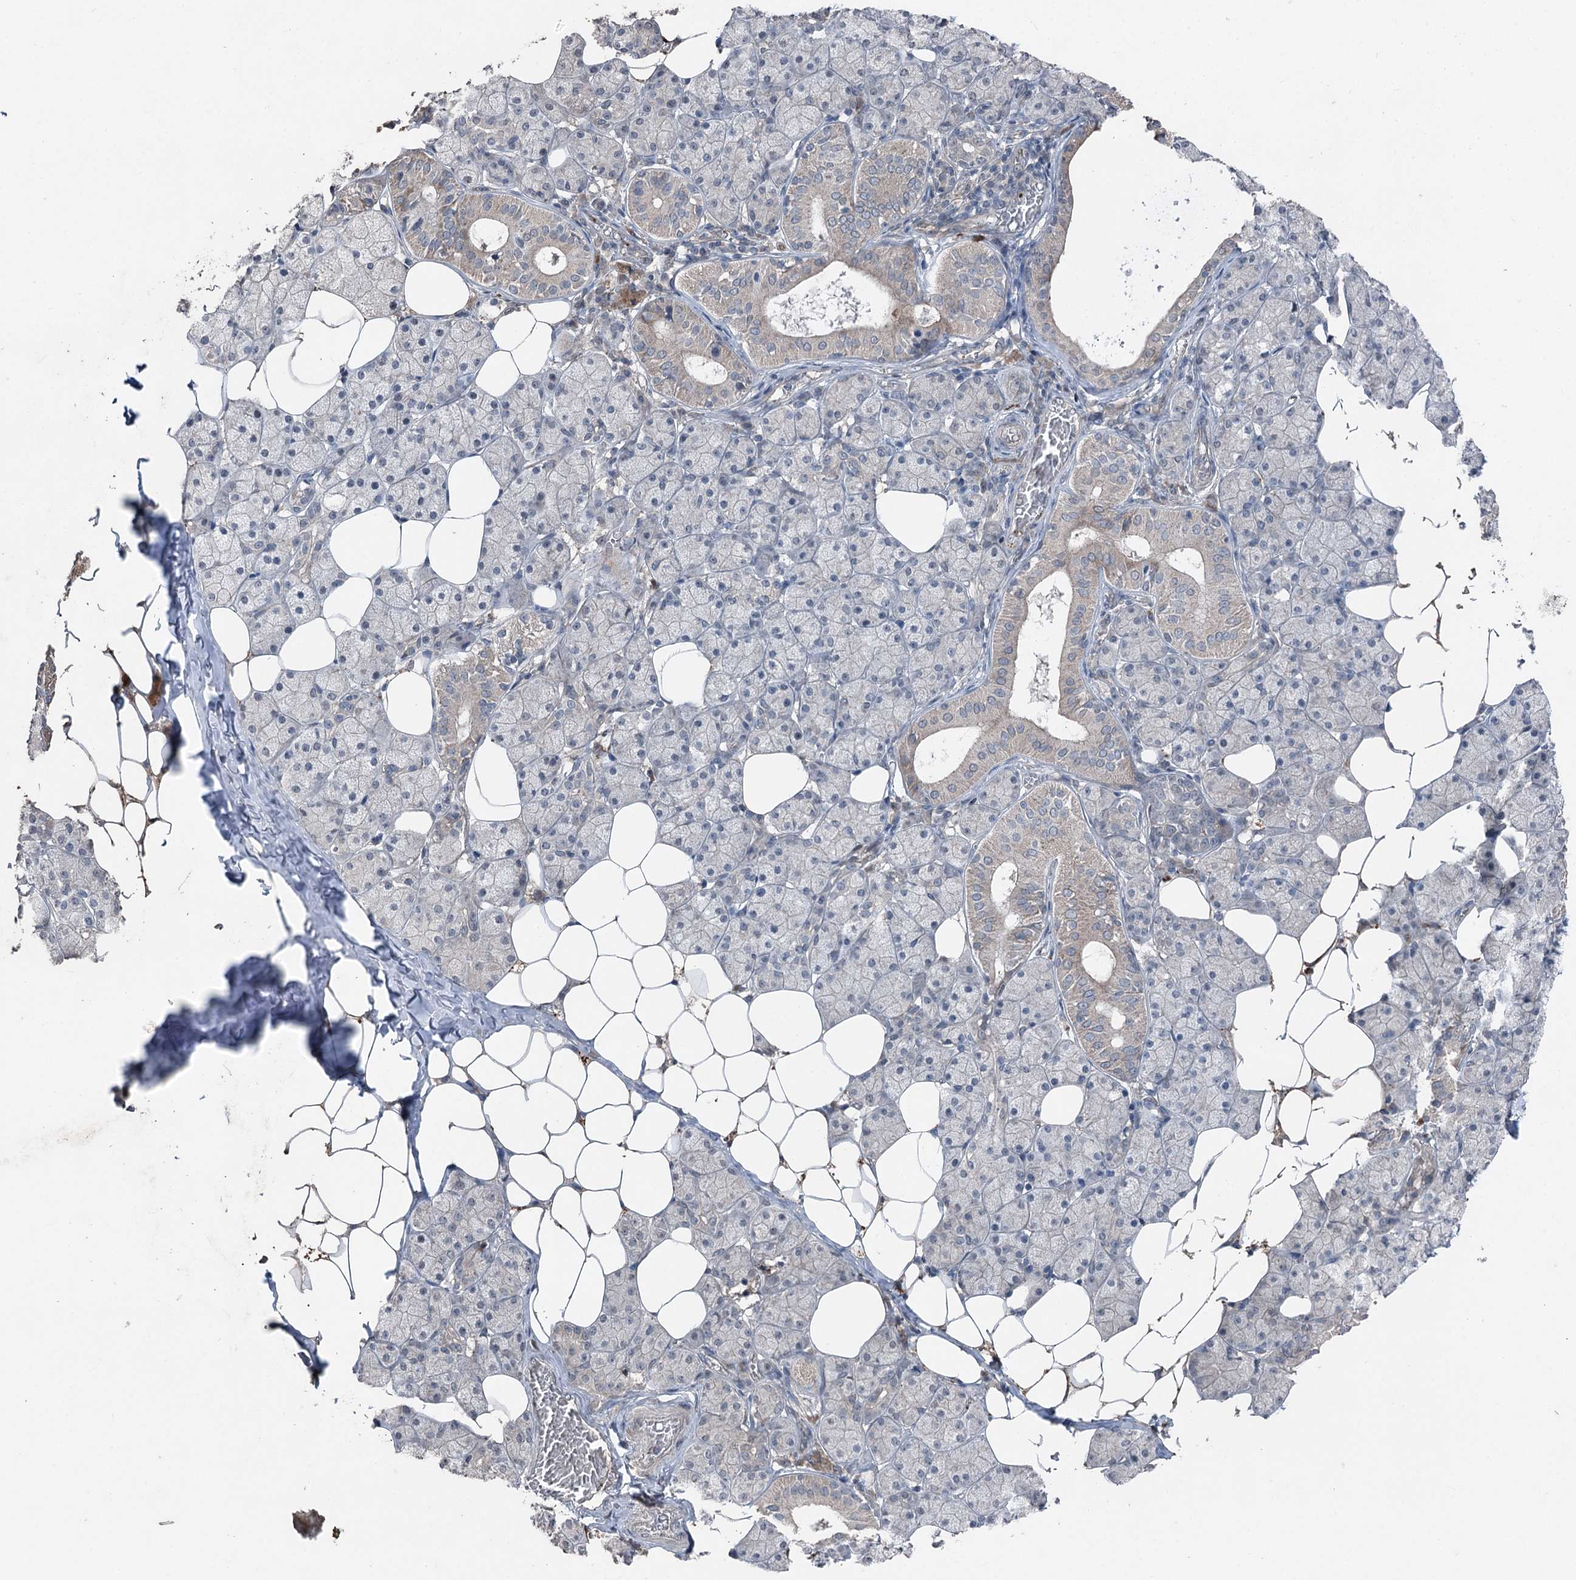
{"staining": {"intensity": "moderate", "quantity": "<25%", "location": "cytoplasmic/membranous"}, "tissue": "salivary gland", "cell_type": "Glandular cells", "image_type": "normal", "snomed": [{"axis": "morphology", "description": "Normal tissue, NOS"}, {"axis": "topography", "description": "Salivary gland"}], "caption": "Approximately <25% of glandular cells in unremarkable human salivary gland demonstrate moderate cytoplasmic/membranous protein positivity as visualized by brown immunohistochemical staining.", "gene": "MAPK8IP2", "patient": {"sex": "female", "age": 33}}